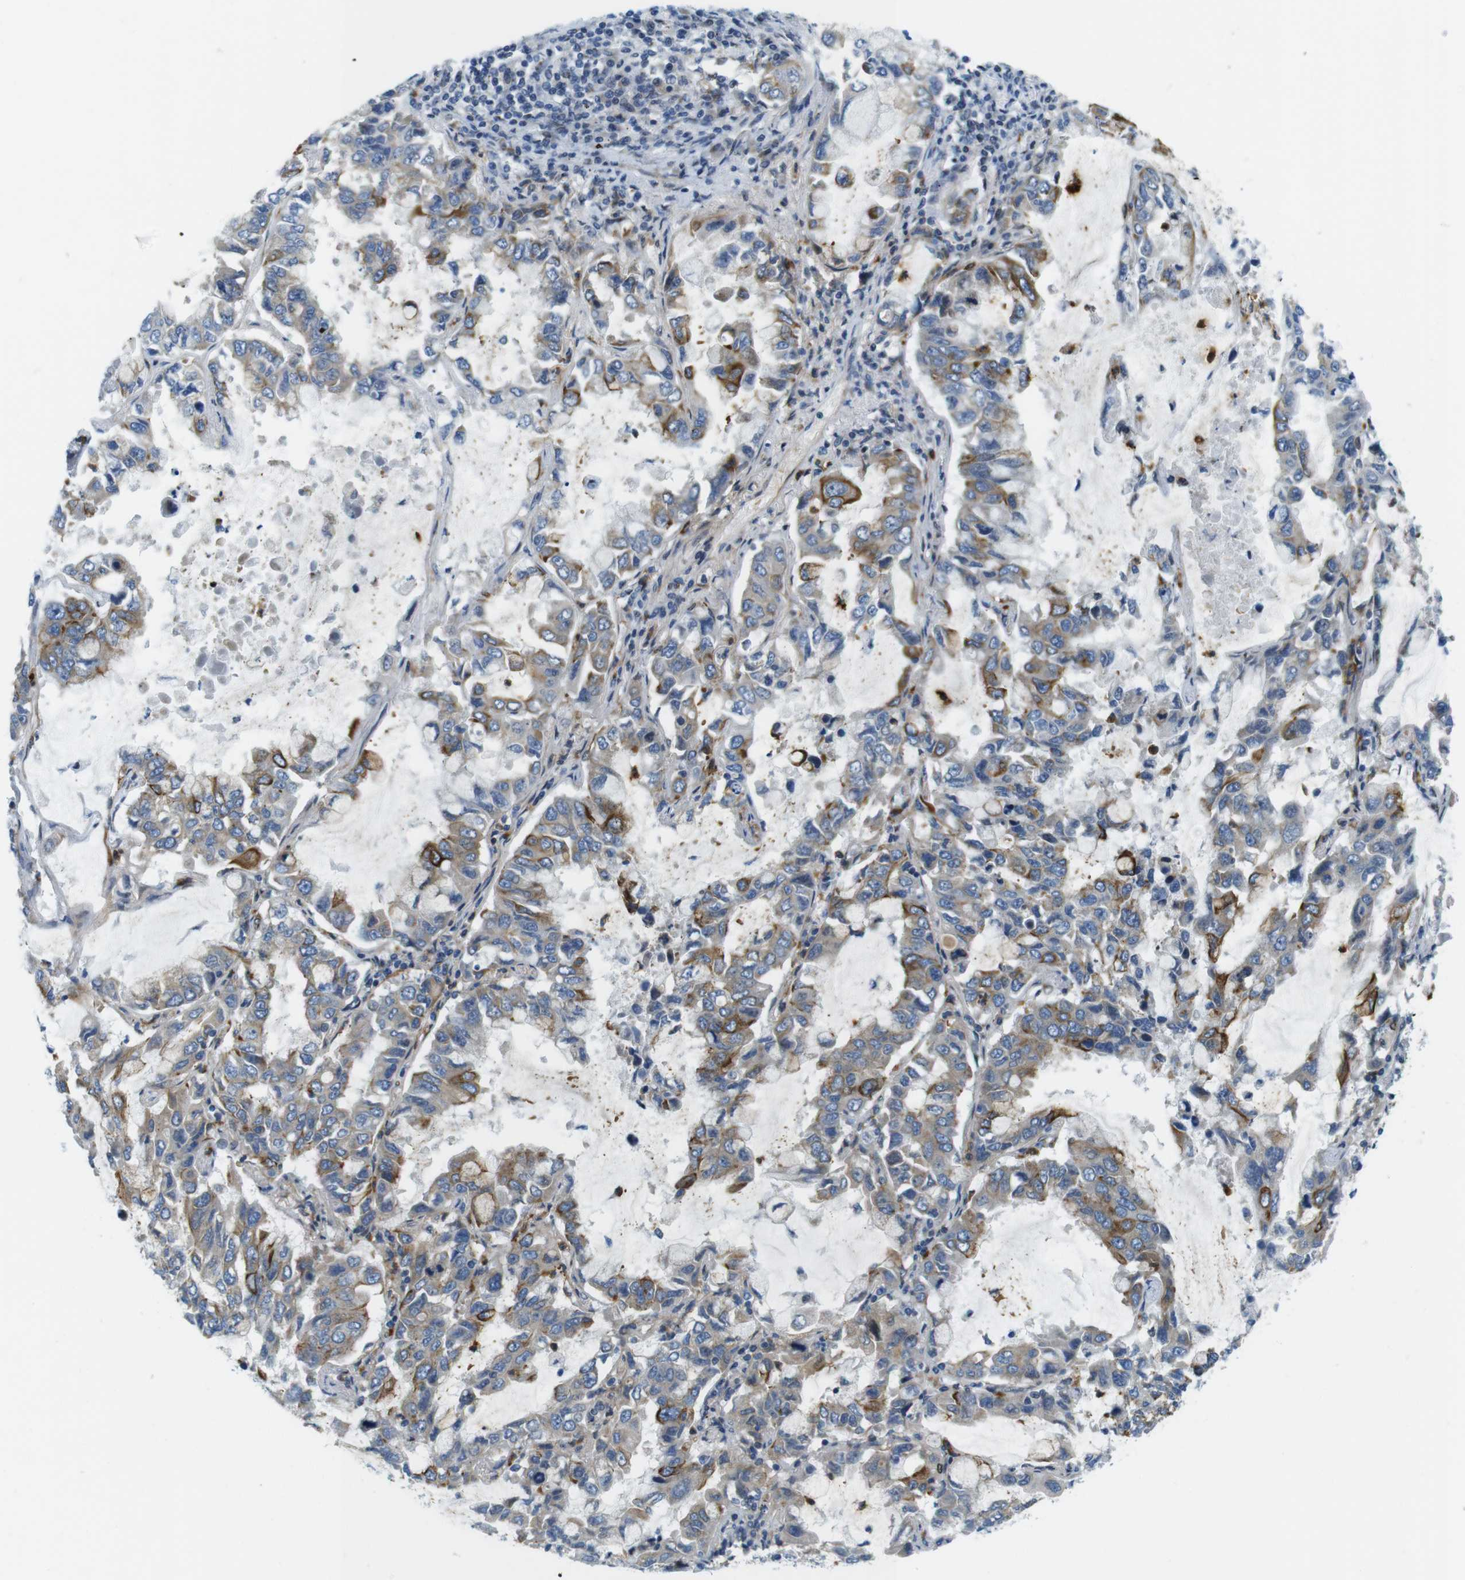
{"staining": {"intensity": "moderate", "quantity": "25%-75%", "location": "cytoplasmic/membranous"}, "tissue": "lung cancer", "cell_type": "Tumor cells", "image_type": "cancer", "snomed": [{"axis": "morphology", "description": "Adenocarcinoma, NOS"}, {"axis": "topography", "description": "Lung"}], "caption": "Protein expression analysis of lung adenocarcinoma shows moderate cytoplasmic/membranous expression in approximately 25%-75% of tumor cells. The protein of interest is stained brown, and the nuclei are stained in blue (DAB IHC with brightfield microscopy, high magnification).", "gene": "ZDHHC3", "patient": {"sex": "male", "age": 64}}